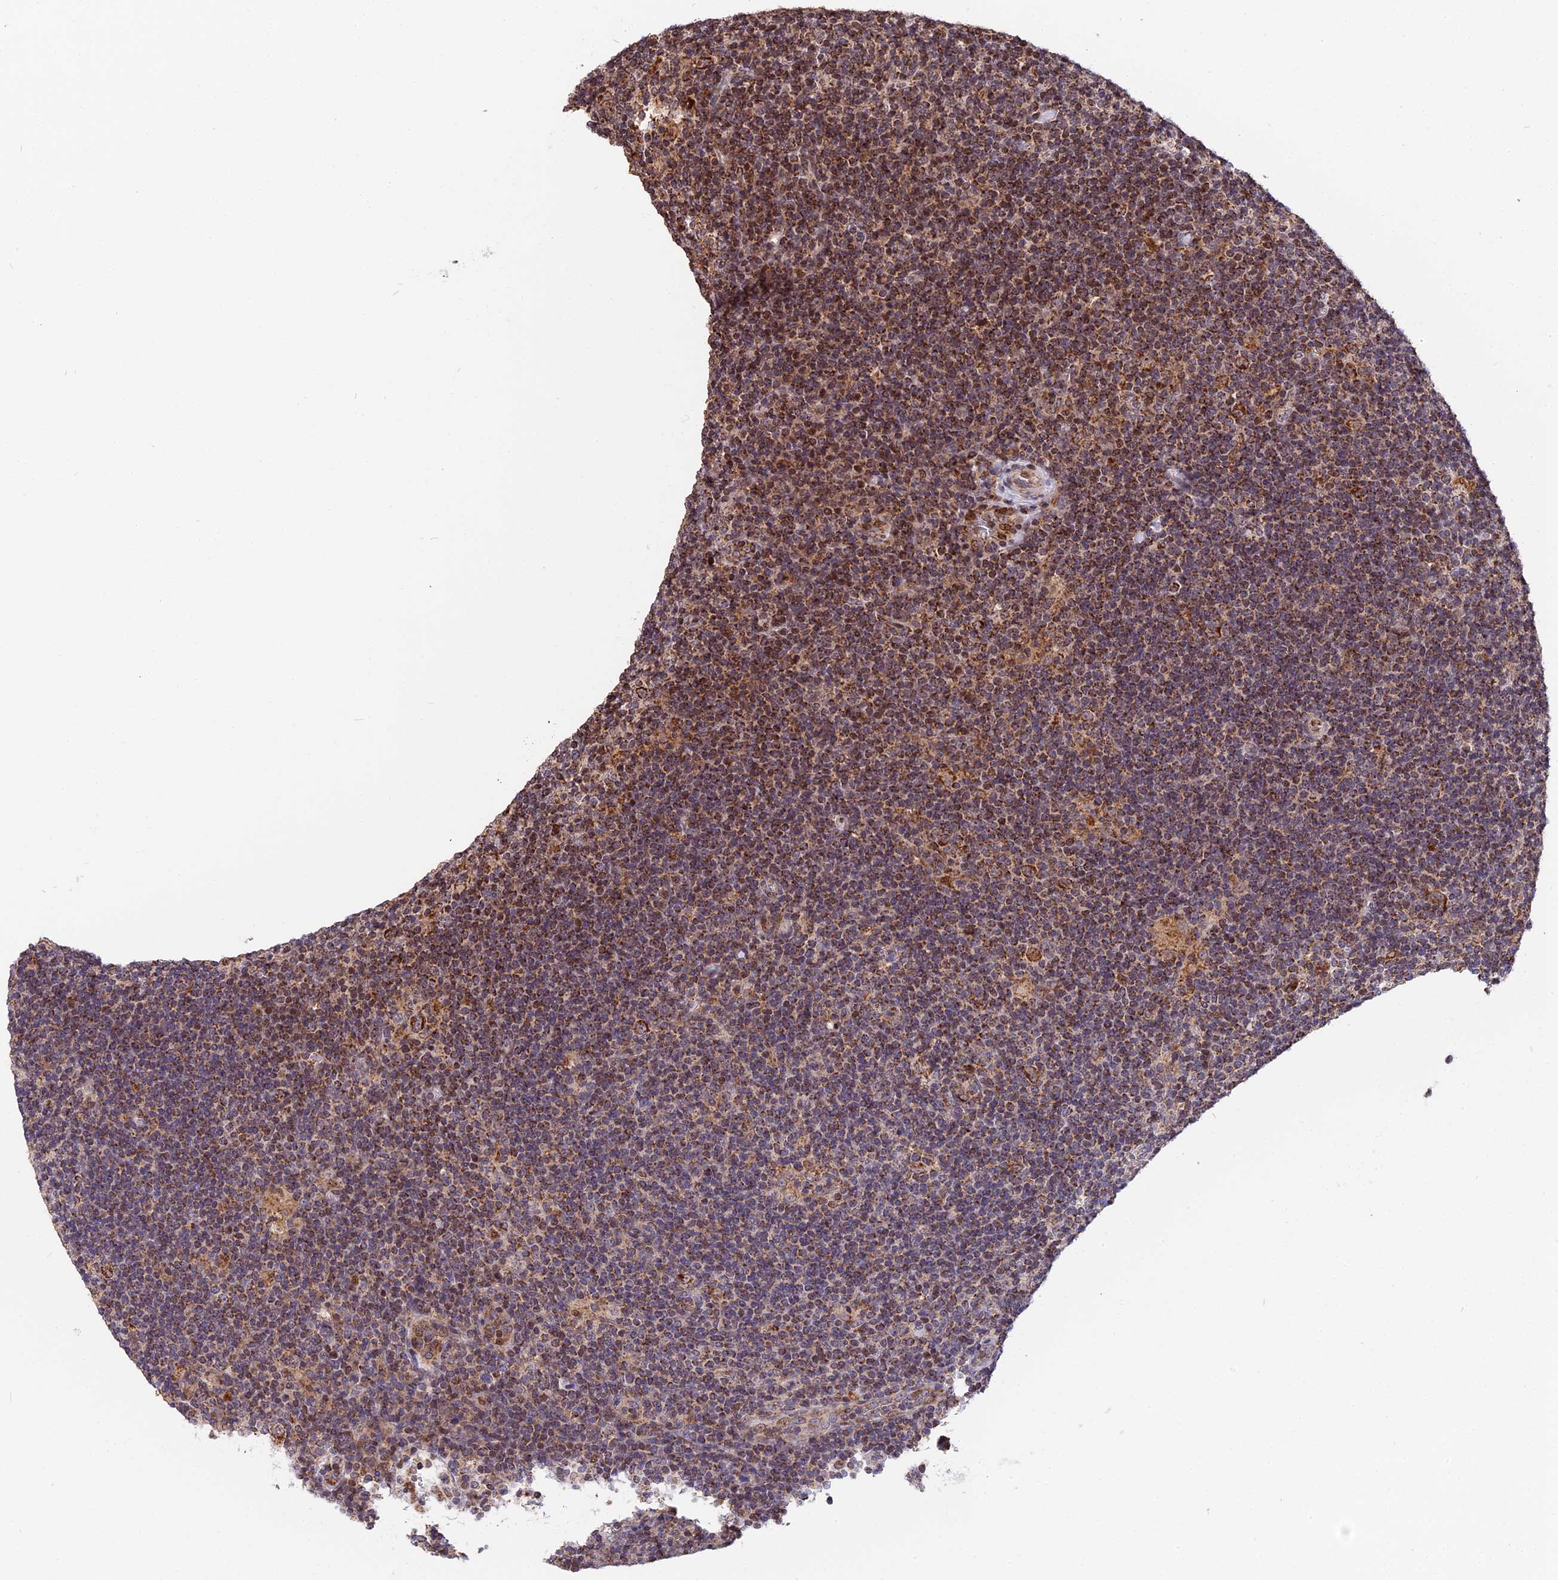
{"staining": {"intensity": "strong", "quantity": ">75%", "location": "cytoplasmic/membranous"}, "tissue": "lymphoma", "cell_type": "Tumor cells", "image_type": "cancer", "snomed": [{"axis": "morphology", "description": "Hodgkin's disease, NOS"}, {"axis": "topography", "description": "Lymph node"}], "caption": "Immunohistochemical staining of Hodgkin's disease exhibits high levels of strong cytoplasmic/membranous protein expression in approximately >75% of tumor cells.", "gene": "RERGL", "patient": {"sex": "female", "age": 57}}